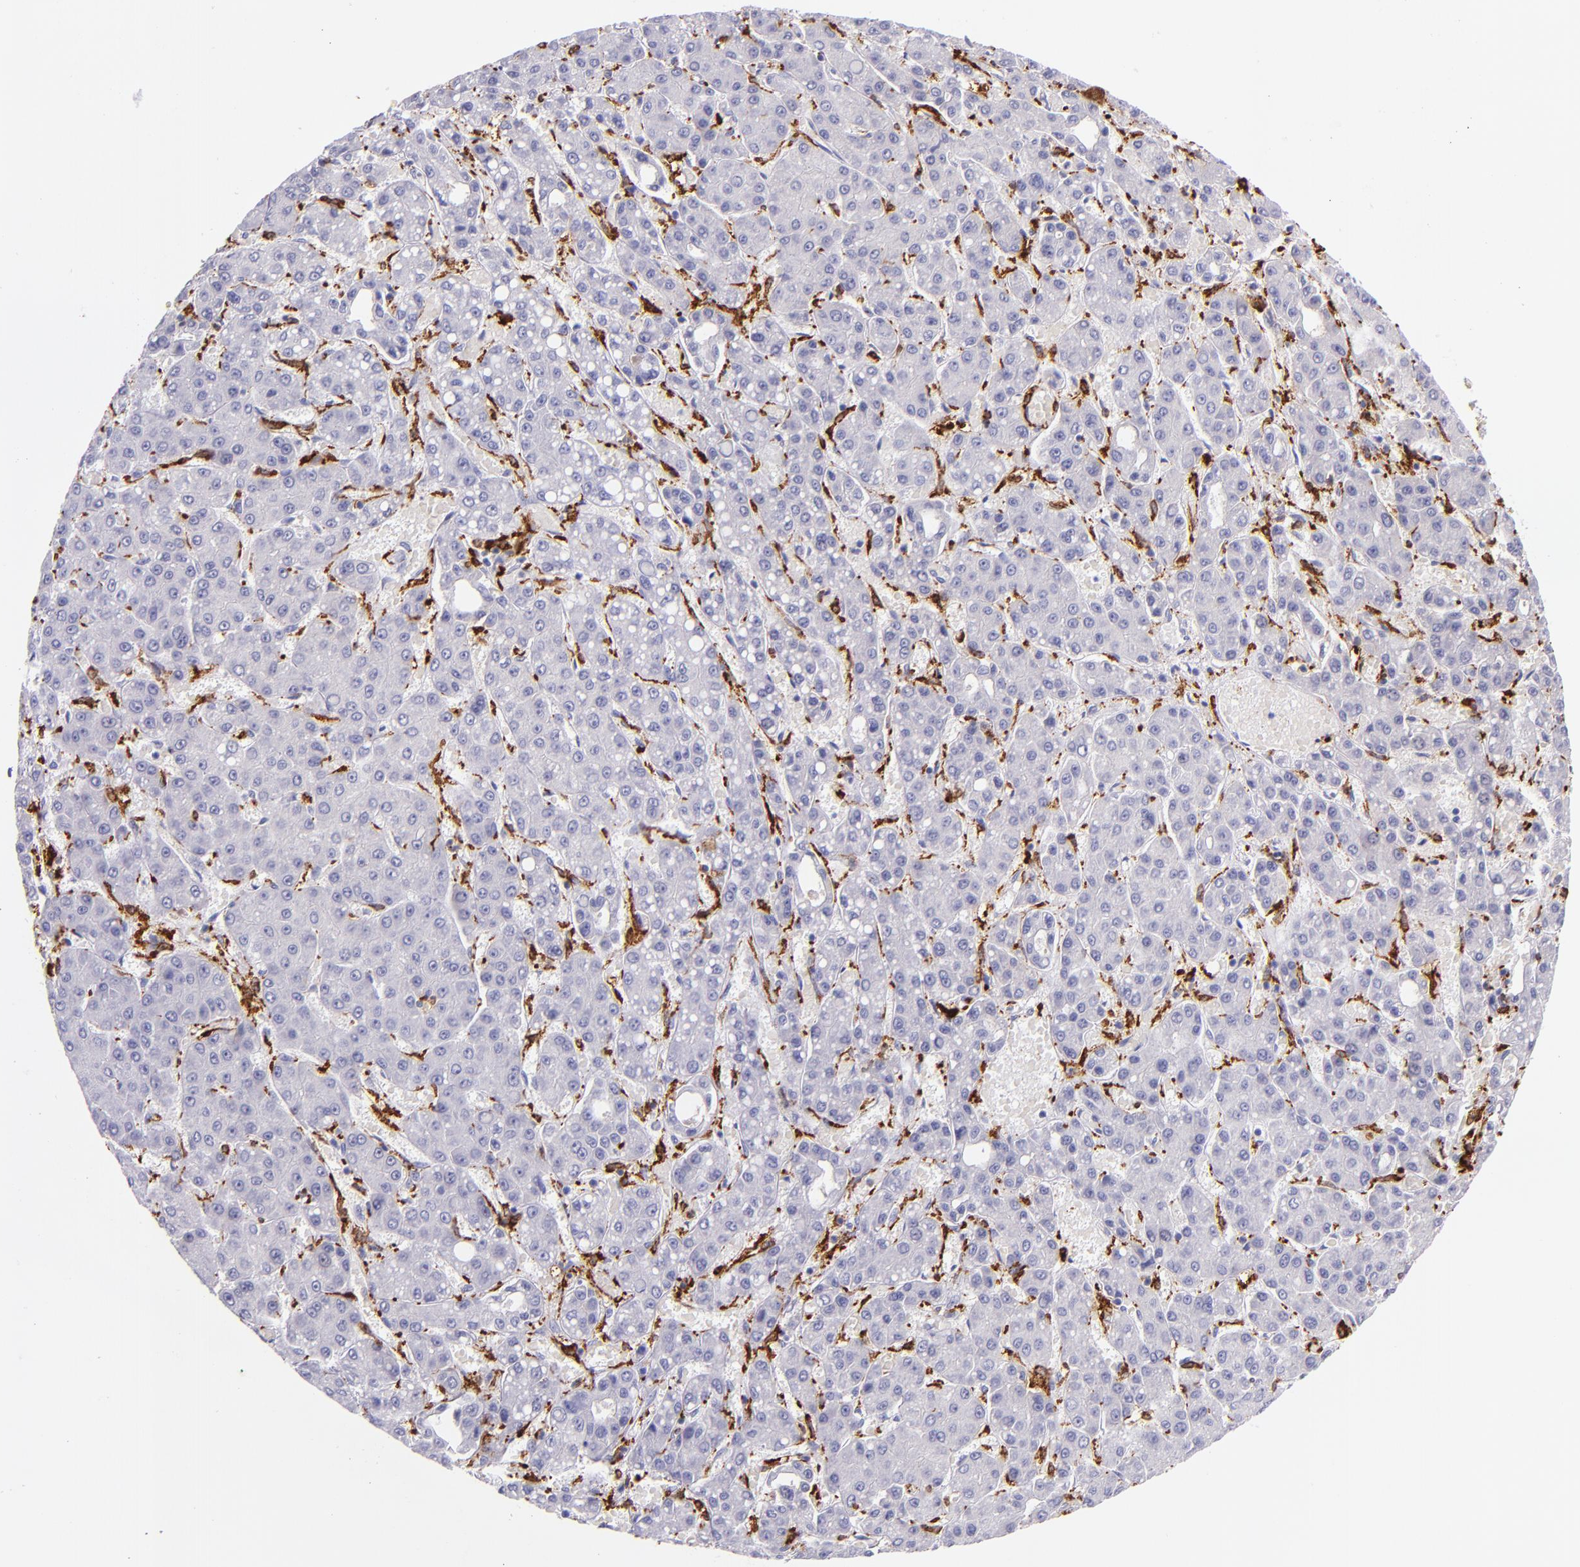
{"staining": {"intensity": "negative", "quantity": "none", "location": "none"}, "tissue": "liver cancer", "cell_type": "Tumor cells", "image_type": "cancer", "snomed": [{"axis": "morphology", "description": "Carcinoma, Hepatocellular, NOS"}, {"axis": "topography", "description": "Liver"}], "caption": "This photomicrograph is of liver cancer stained with IHC to label a protein in brown with the nuclei are counter-stained blue. There is no positivity in tumor cells.", "gene": "CD163", "patient": {"sex": "male", "age": 69}}